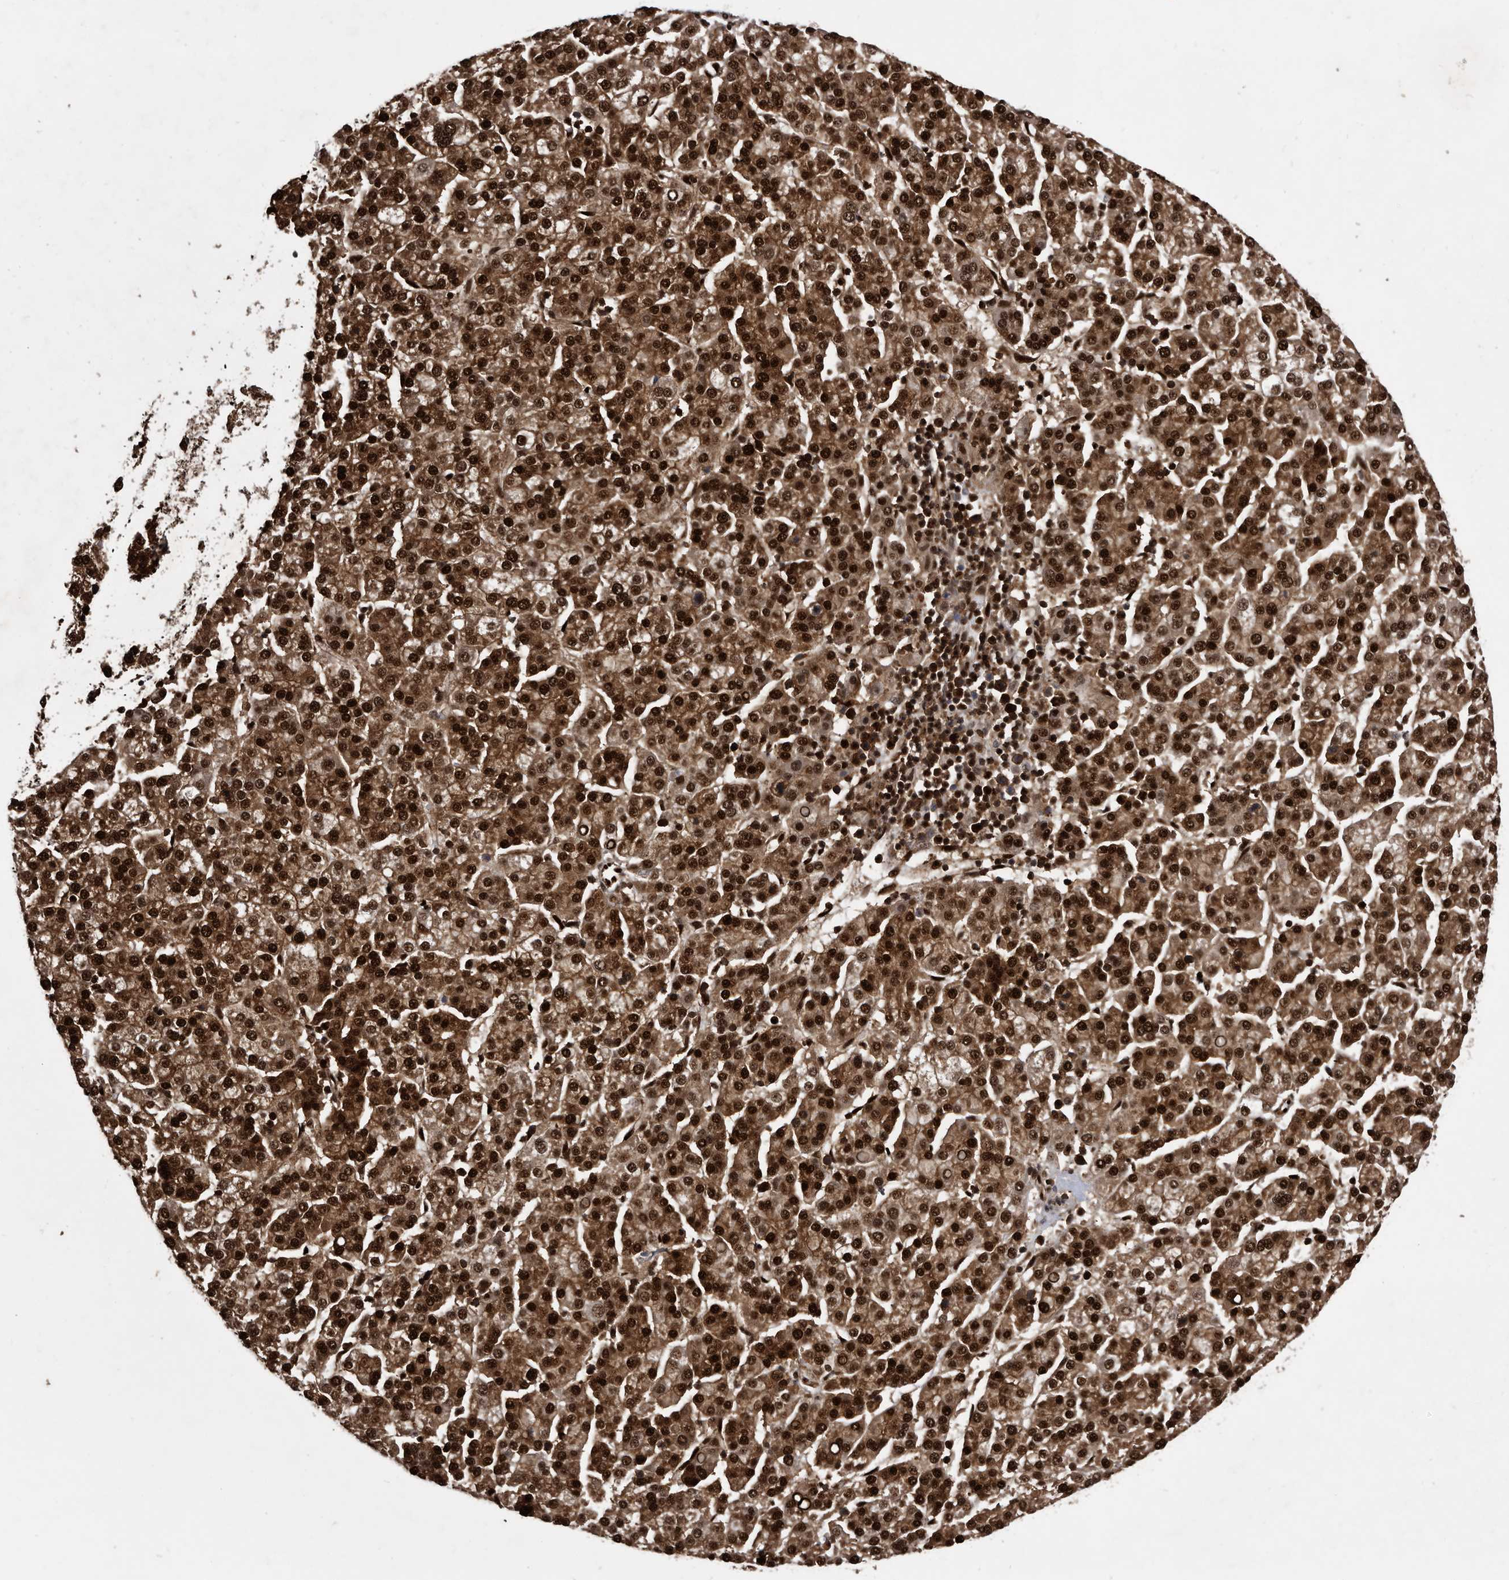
{"staining": {"intensity": "strong", "quantity": ">75%", "location": "cytoplasmic/membranous,nuclear"}, "tissue": "liver cancer", "cell_type": "Tumor cells", "image_type": "cancer", "snomed": [{"axis": "morphology", "description": "Carcinoma, Hepatocellular, NOS"}, {"axis": "topography", "description": "Liver"}], "caption": "Immunohistochemical staining of liver cancer (hepatocellular carcinoma) shows high levels of strong cytoplasmic/membranous and nuclear protein expression in approximately >75% of tumor cells. (DAB IHC, brown staining for protein, blue staining for nuclei).", "gene": "RAD23B", "patient": {"sex": "female", "age": 58}}